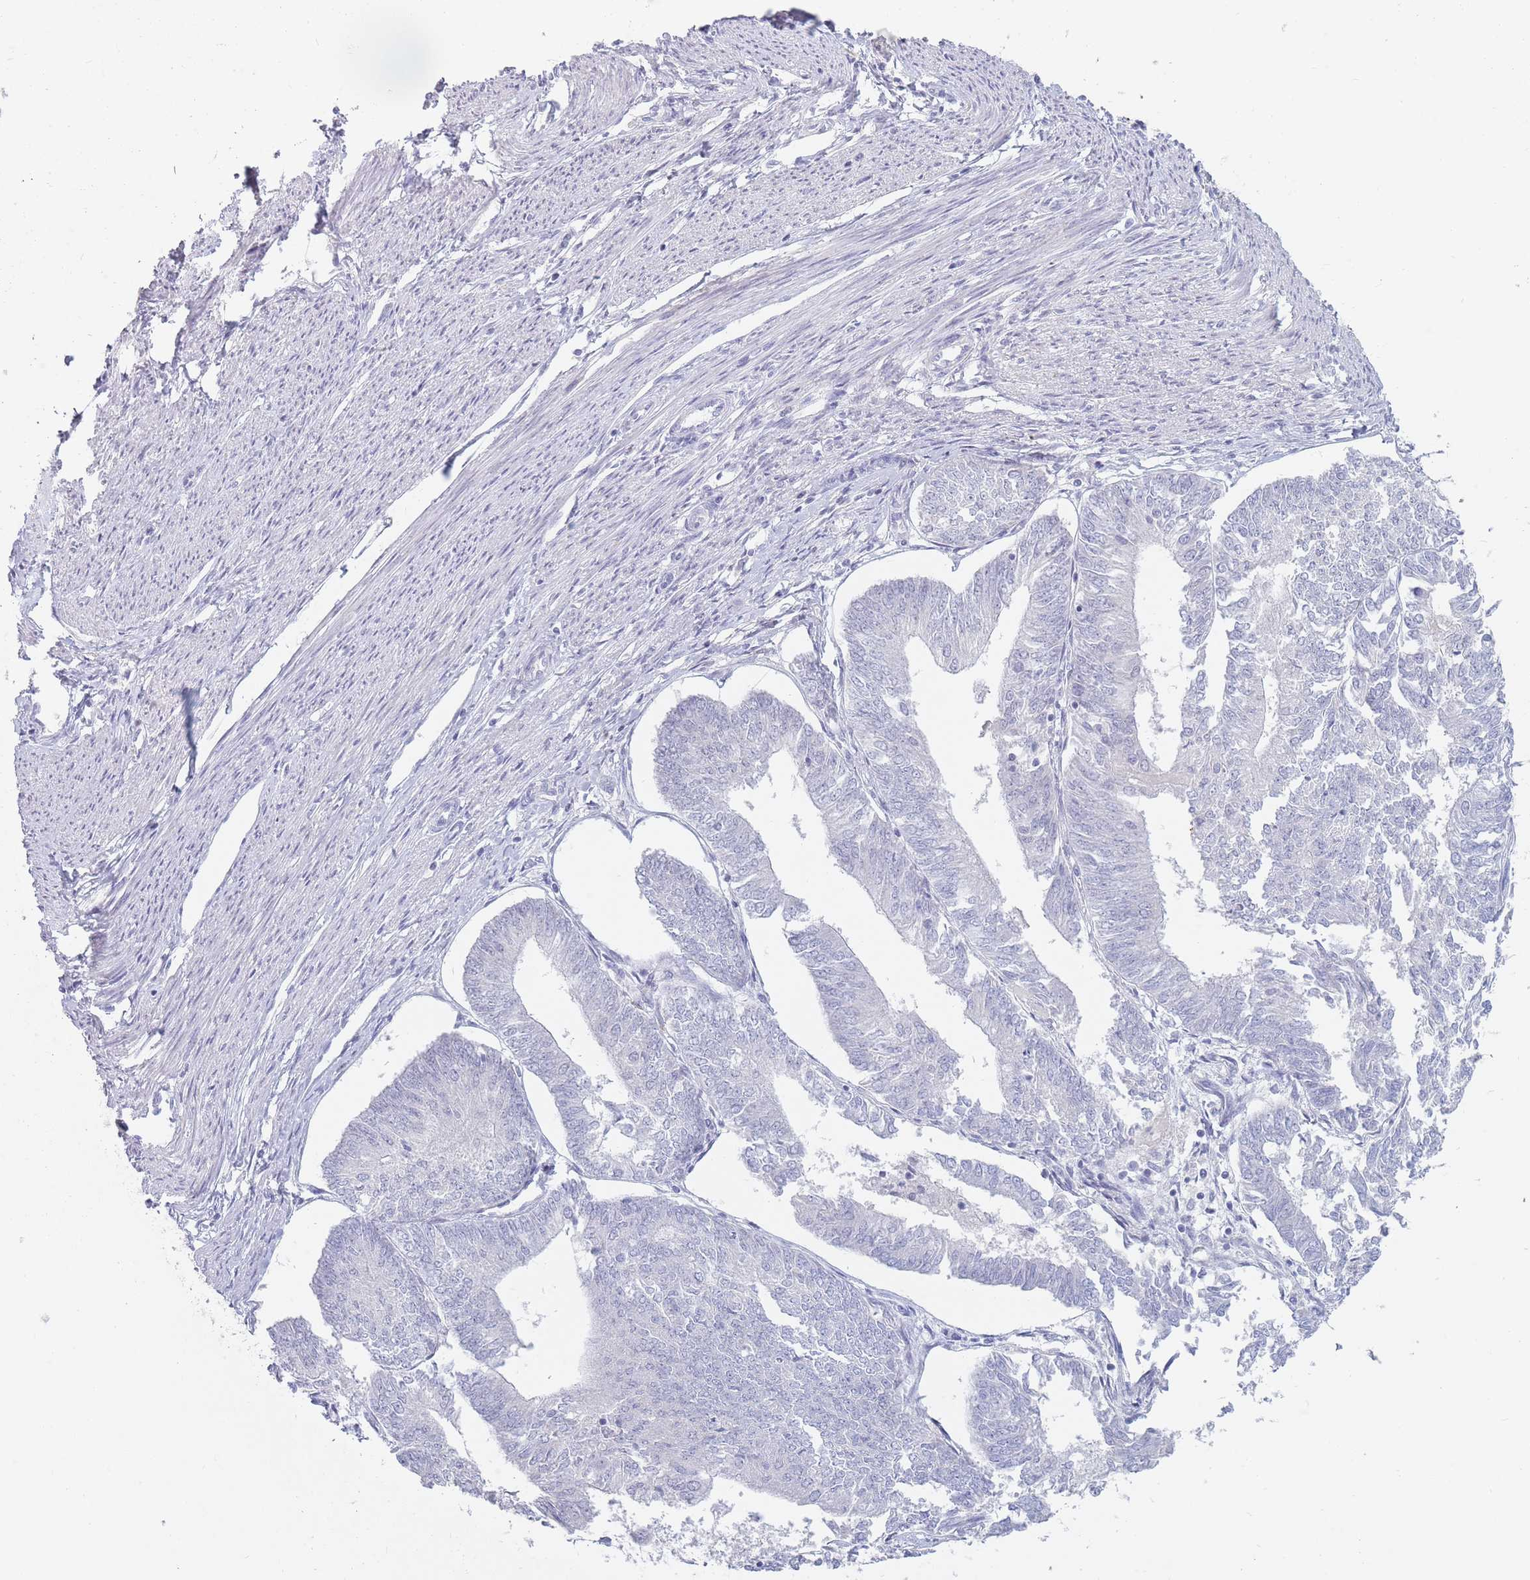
{"staining": {"intensity": "negative", "quantity": "none", "location": "none"}, "tissue": "endometrial cancer", "cell_type": "Tumor cells", "image_type": "cancer", "snomed": [{"axis": "morphology", "description": "Adenocarcinoma, NOS"}, {"axis": "topography", "description": "Endometrium"}], "caption": "Tumor cells show no significant protein staining in adenocarcinoma (endometrial). The staining was performed using DAB (3,3'-diaminobenzidine) to visualize the protein expression in brown, while the nuclei were stained in blue with hematoxylin (Magnification: 20x).", "gene": "PRG4", "patient": {"sex": "female", "age": 58}}